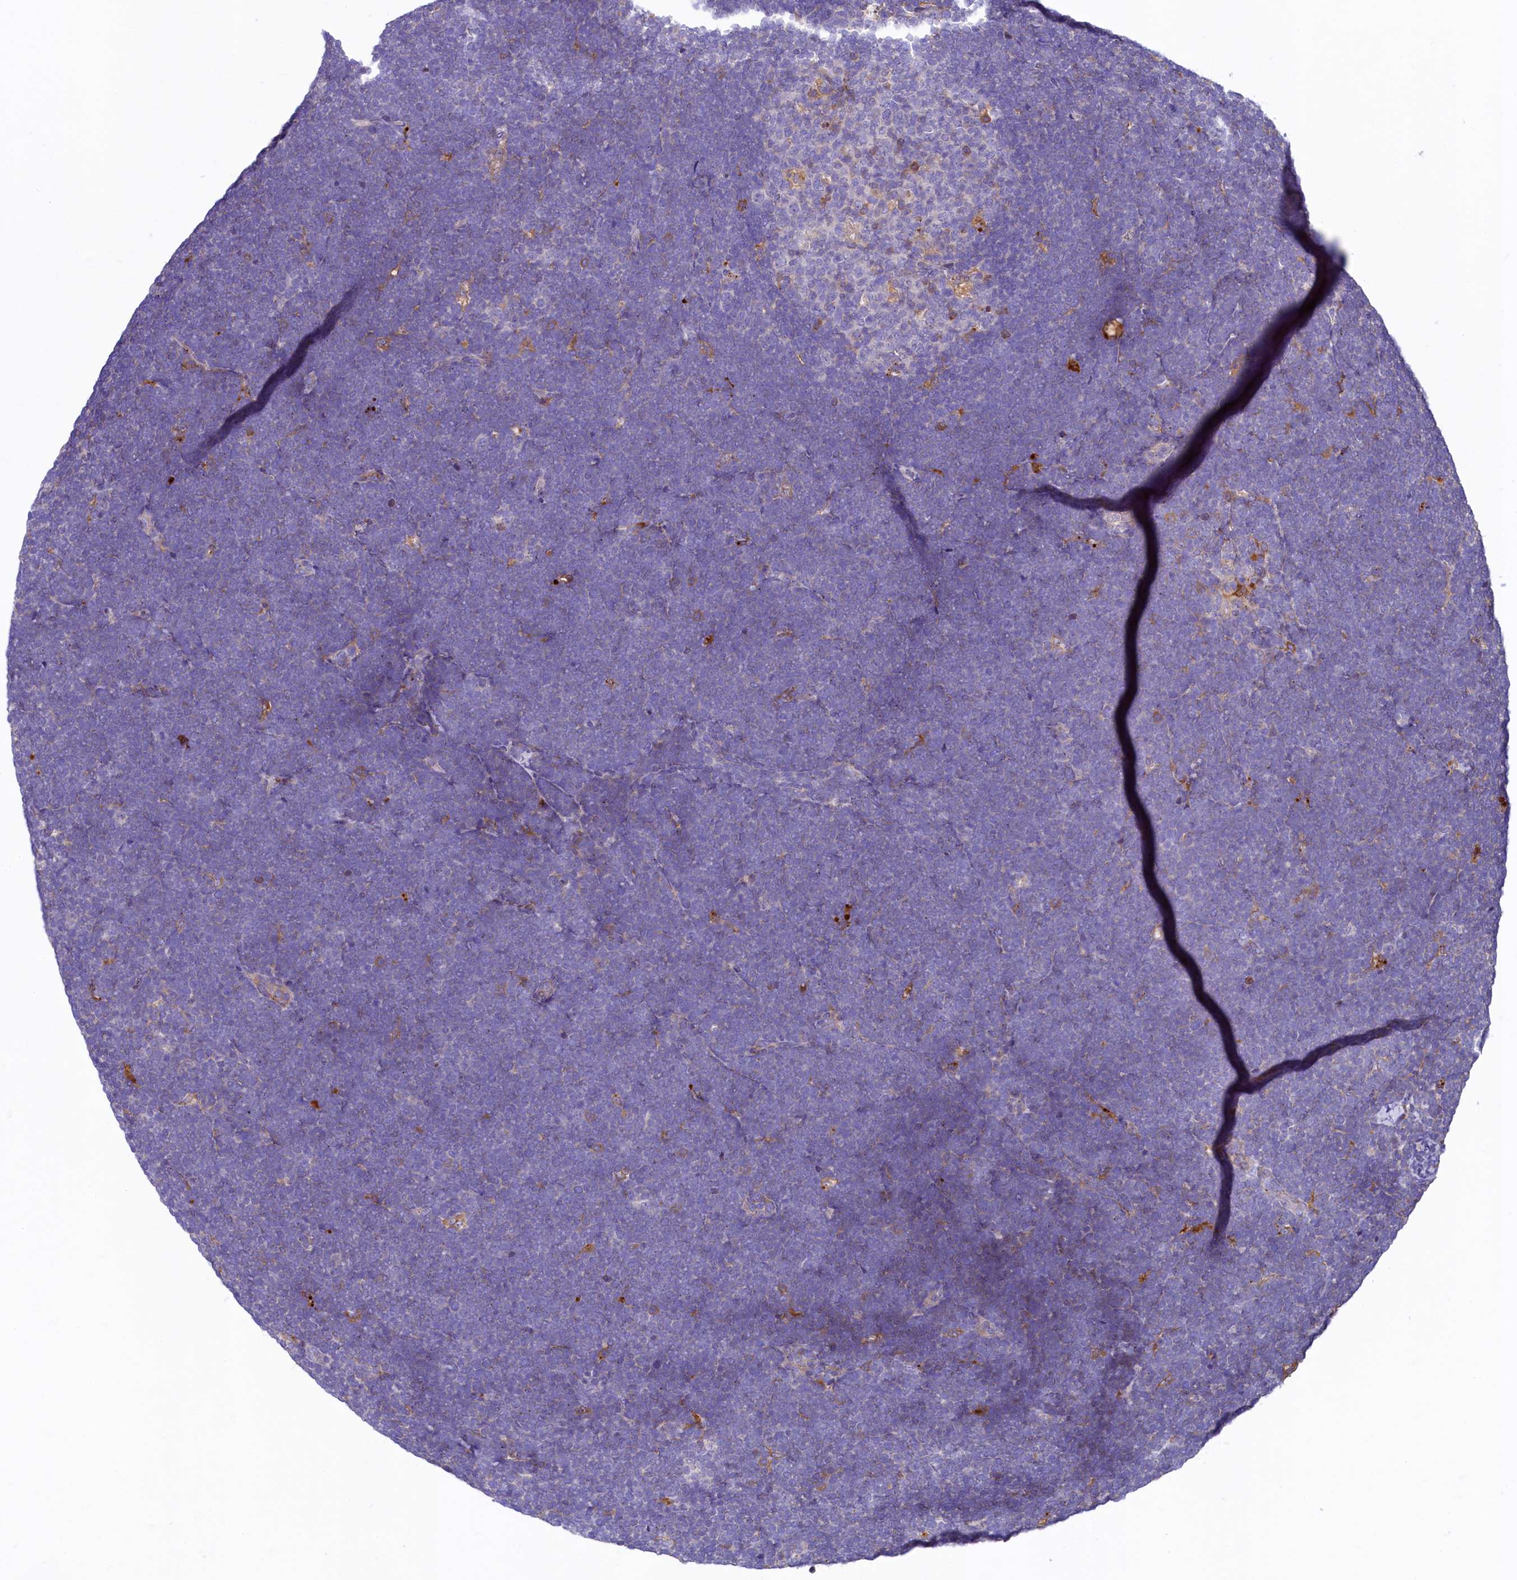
{"staining": {"intensity": "negative", "quantity": "none", "location": "none"}, "tissue": "lymphoma", "cell_type": "Tumor cells", "image_type": "cancer", "snomed": [{"axis": "morphology", "description": "Malignant lymphoma, non-Hodgkin's type, High grade"}, {"axis": "topography", "description": "Lymph node"}], "caption": "Immunohistochemistry (IHC) of human lymphoma displays no staining in tumor cells.", "gene": "HPS6", "patient": {"sex": "male", "age": 13}}